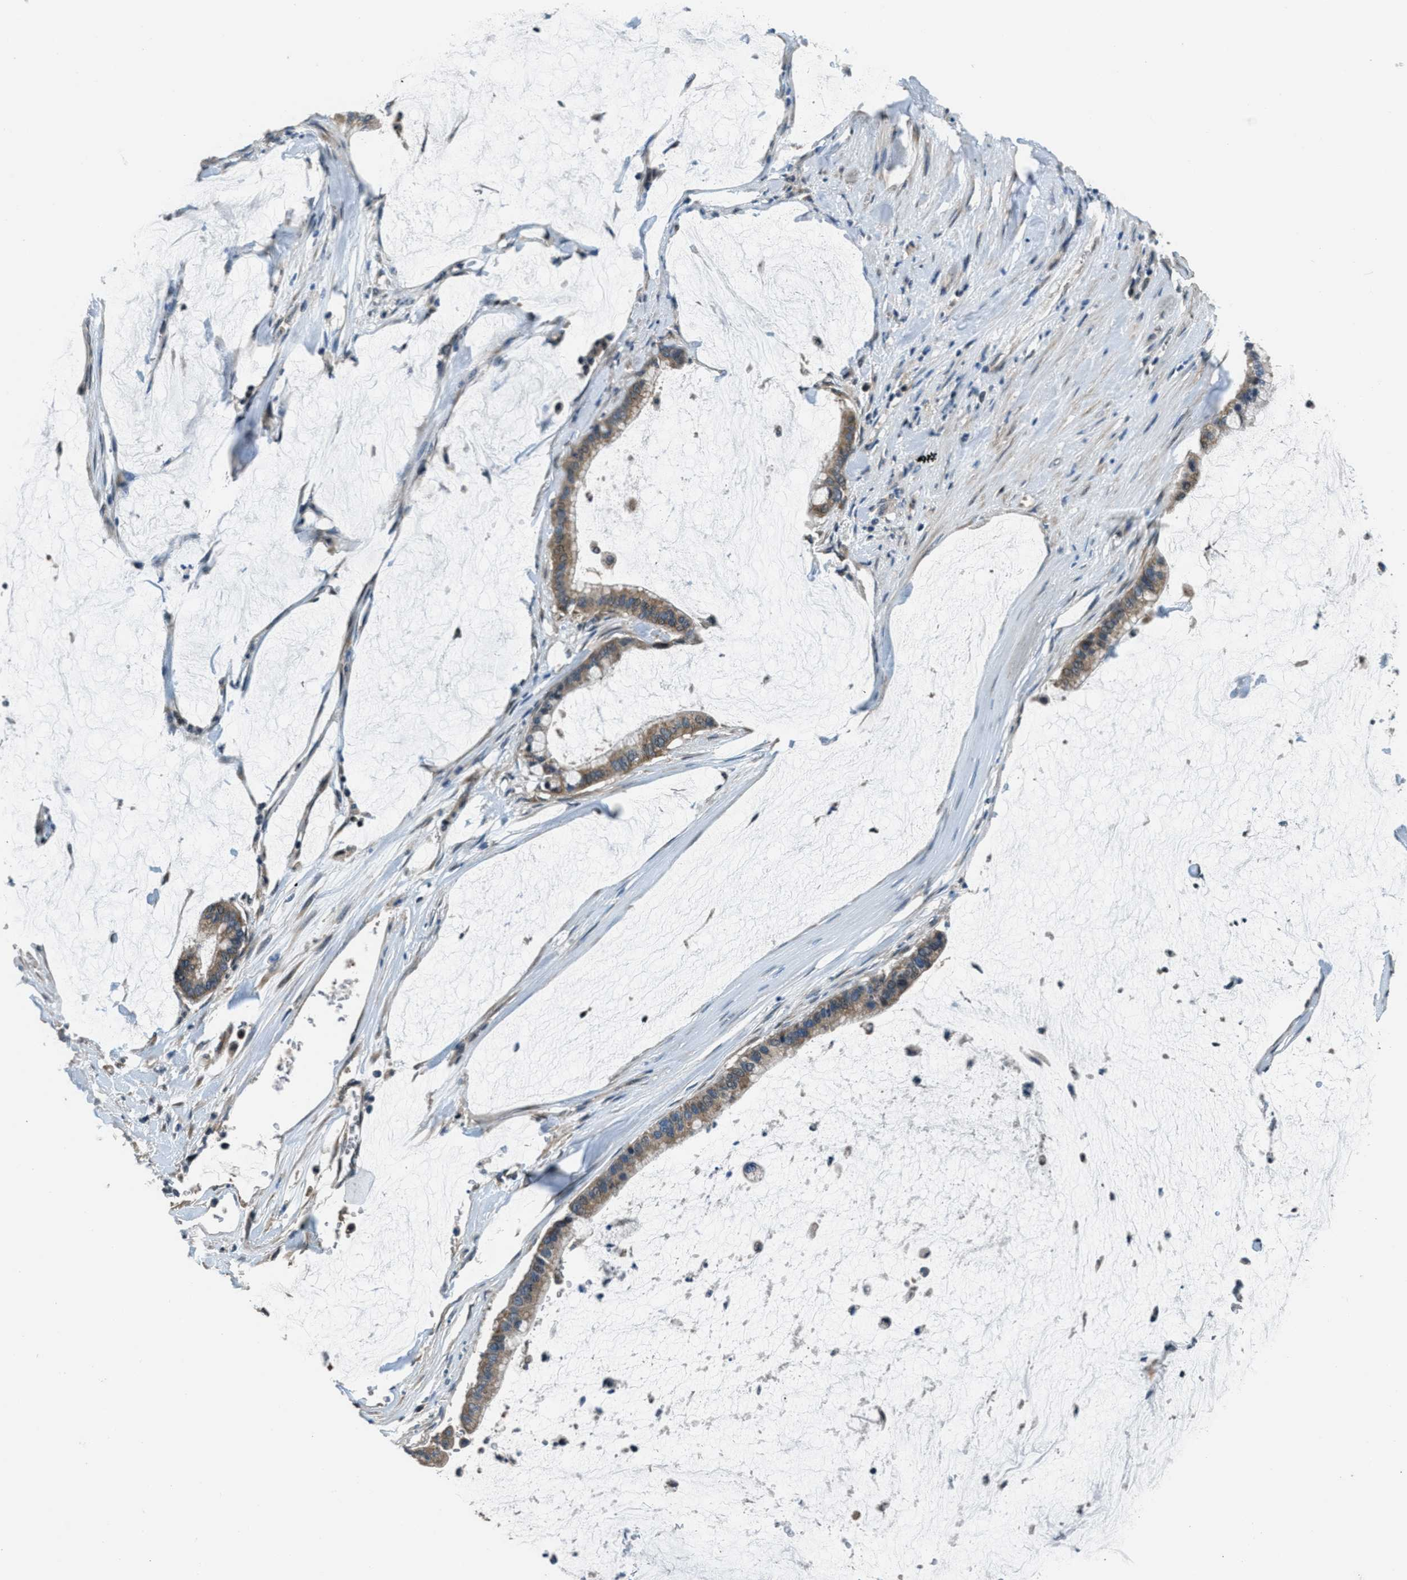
{"staining": {"intensity": "moderate", "quantity": ">75%", "location": "cytoplasmic/membranous"}, "tissue": "pancreatic cancer", "cell_type": "Tumor cells", "image_type": "cancer", "snomed": [{"axis": "morphology", "description": "Adenocarcinoma, NOS"}, {"axis": "topography", "description": "Pancreas"}], "caption": "A micrograph showing moderate cytoplasmic/membranous expression in about >75% of tumor cells in adenocarcinoma (pancreatic), as visualized by brown immunohistochemical staining.", "gene": "NAT1", "patient": {"sex": "male", "age": 41}}